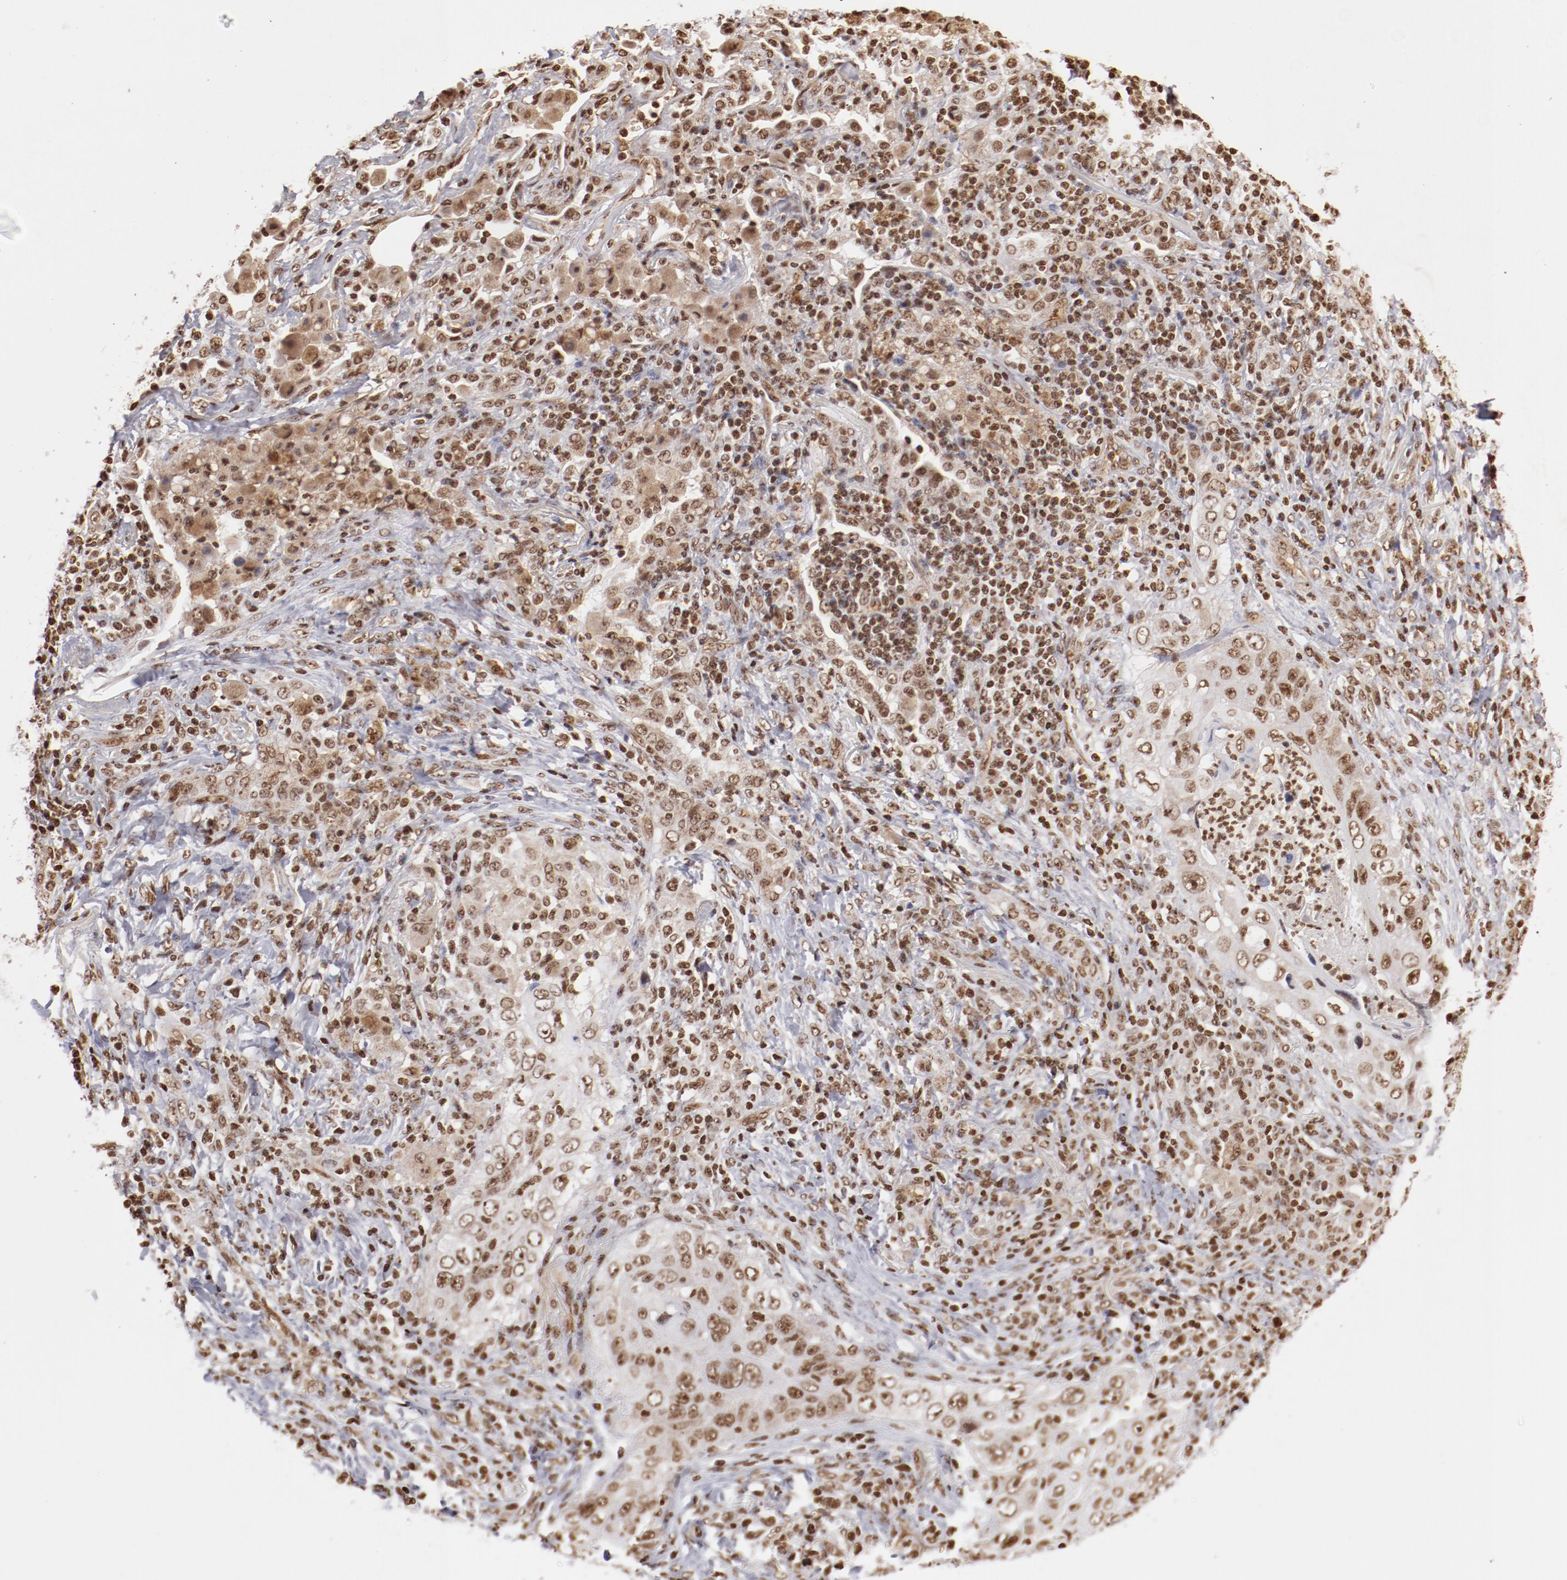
{"staining": {"intensity": "weak", "quantity": ">75%", "location": "nuclear"}, "tissue": "lung cancer", "cell_type": "Tumor cells", "image_type": "cancer", "snomed": [{"axis": "morphology", "description": "Squamous cell carcinoma, NOS"}, {"axis": "topography", "description": "Lung"}], "caption": "Lung cancer tissue exhibits weak nuclear staining in about >75% of tumor cells, visualized by immunohistochemistry. (DAB (3,3'-diaminobenzidine) IHC with brightfield microscopy, high magnification).", "gene": "ABL2", "patient": {"sex": "female", "age": 67}}